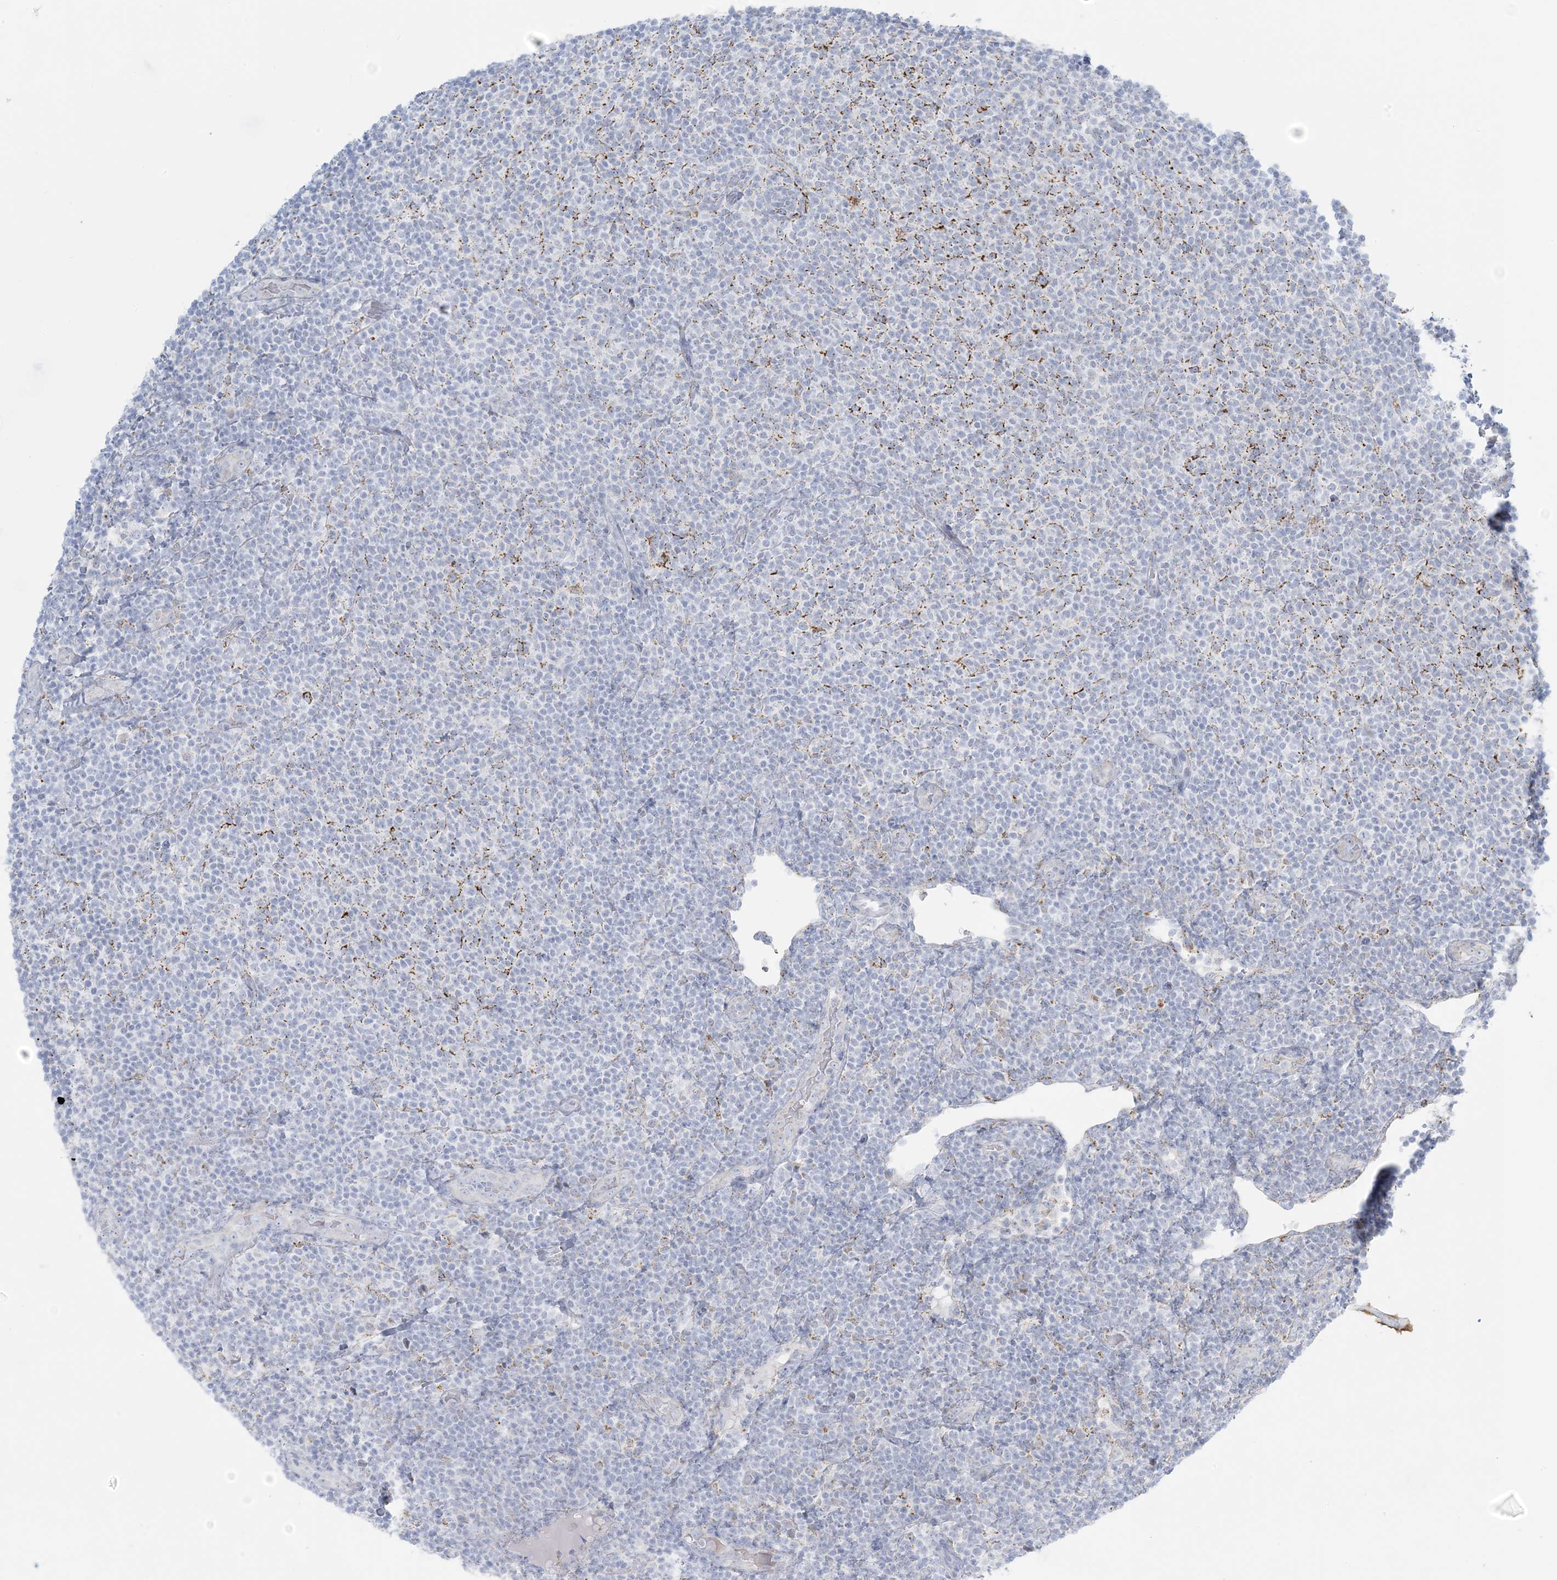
{"staining": {"intensity": "negative", "quantity": "none", "location": "none"}, "tissue": "lymphoma", "cell_type": "Tumor cells", "image_type": "cancer", "snomed": [{"axis": "morphology", "description": "Malignant lymphoma, non-Hodgkin's type, Low grade"}, {"axis": "topography", "description": "Lymph node"}], "caption": "Immunohistochemistry of human malignant lymphoma, non-Hodgkin's type (low-grade) demonstrates no positivity in tumor cells.", "gene": "ZDHHC4", "patient": {"sex": "male", "age": 66}}